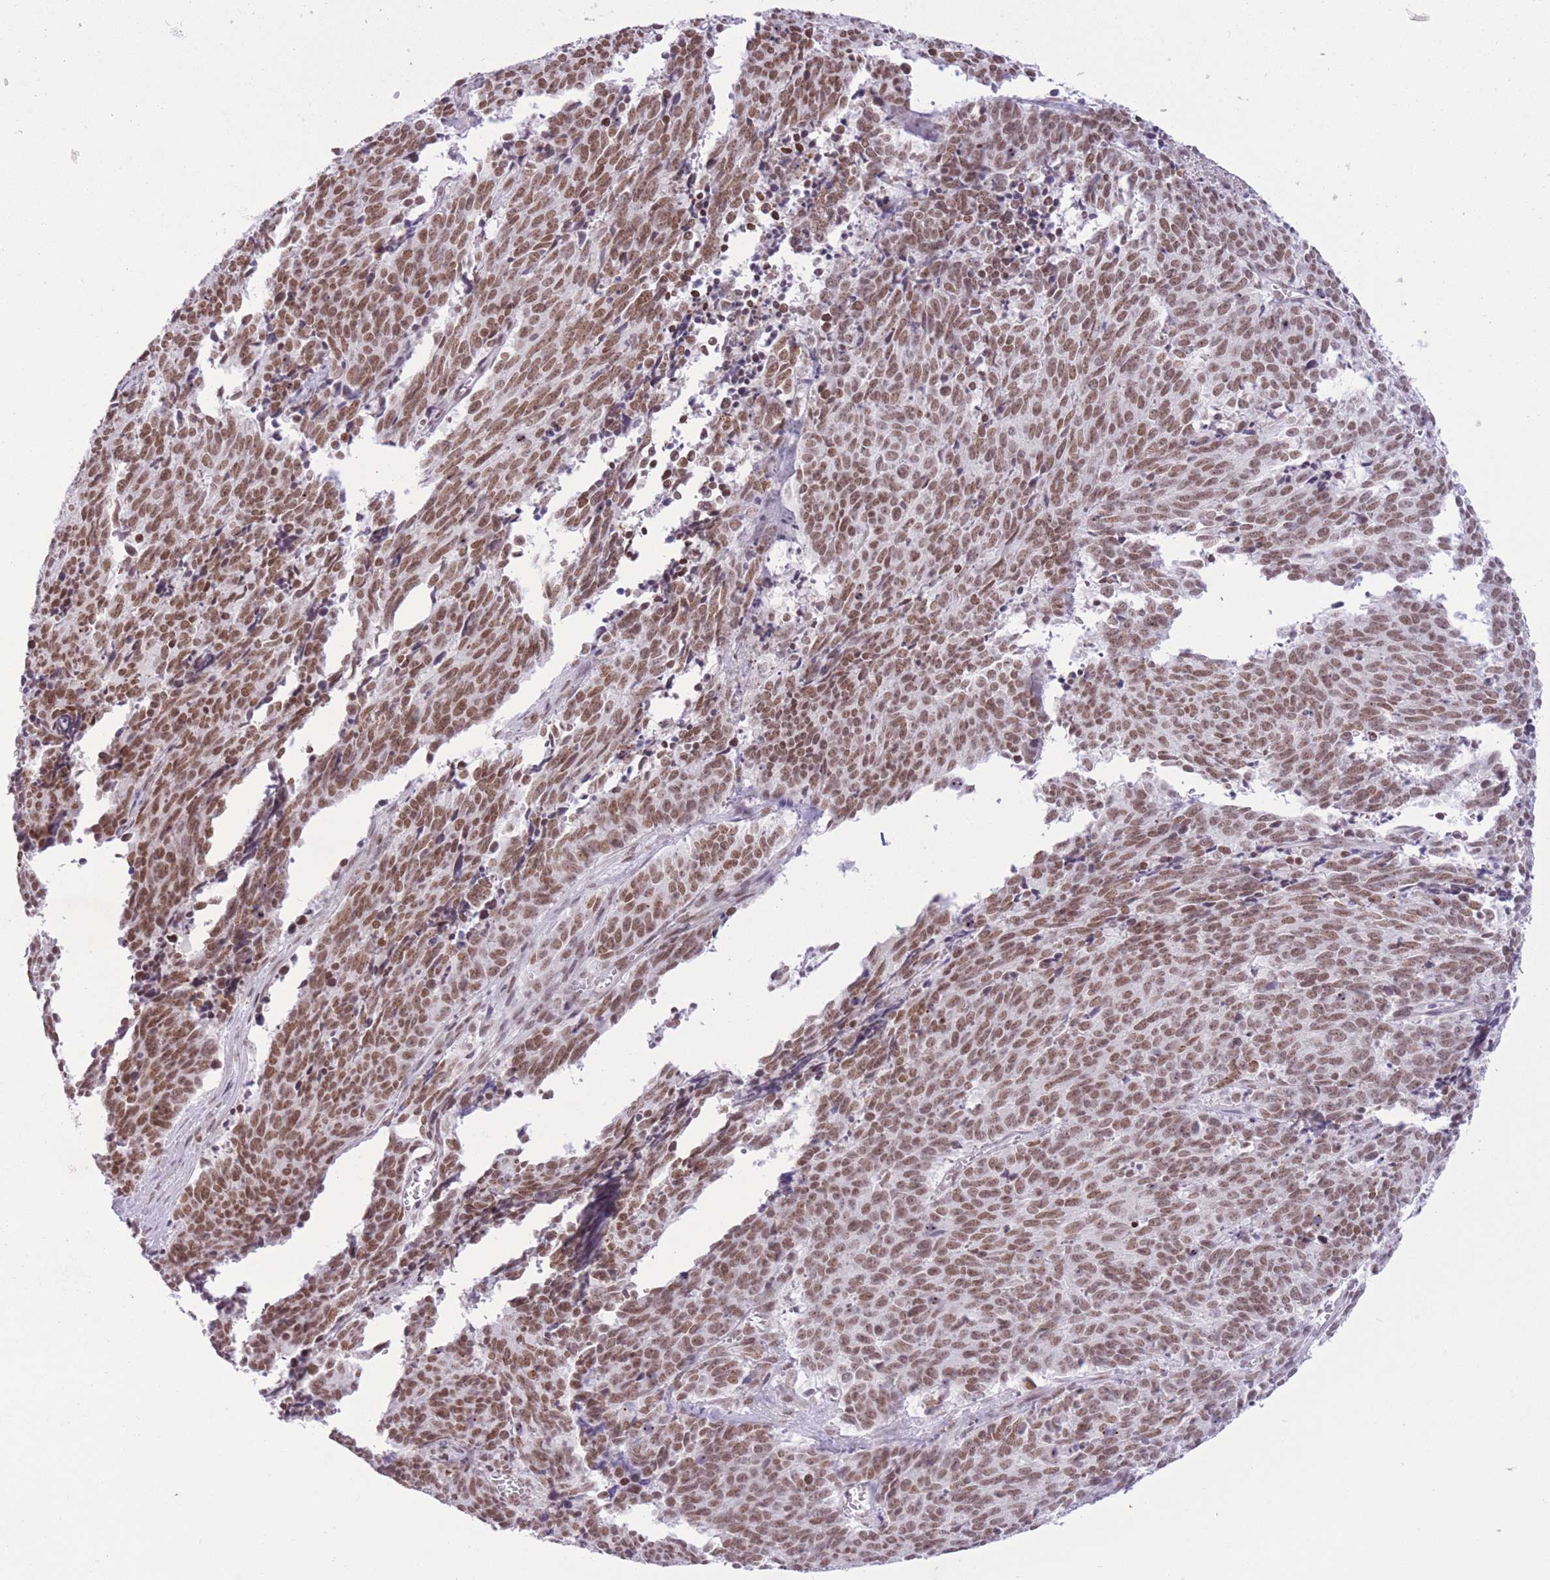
{"staining": {"intensity": "moderate", "quantity": ">75%", "location": "nuclear"}, "tissue": "cervical cancer", "cell_type": "Tumor cells", "image_type": "cancer", "snomed": [{"axis": "morphology", "description": "Squamous cell carcinoma, NOS"}, {"axis": "topography", "description": "Cervix"}], "caption": "Immunohistochemical staining of cervical squamous cell carcinoma exhibits medium levels of moderate nuclear staining in about >75% of tumor cells.", "gene": "ZBED5", "patient": {"sex": "female", "age": 29}}